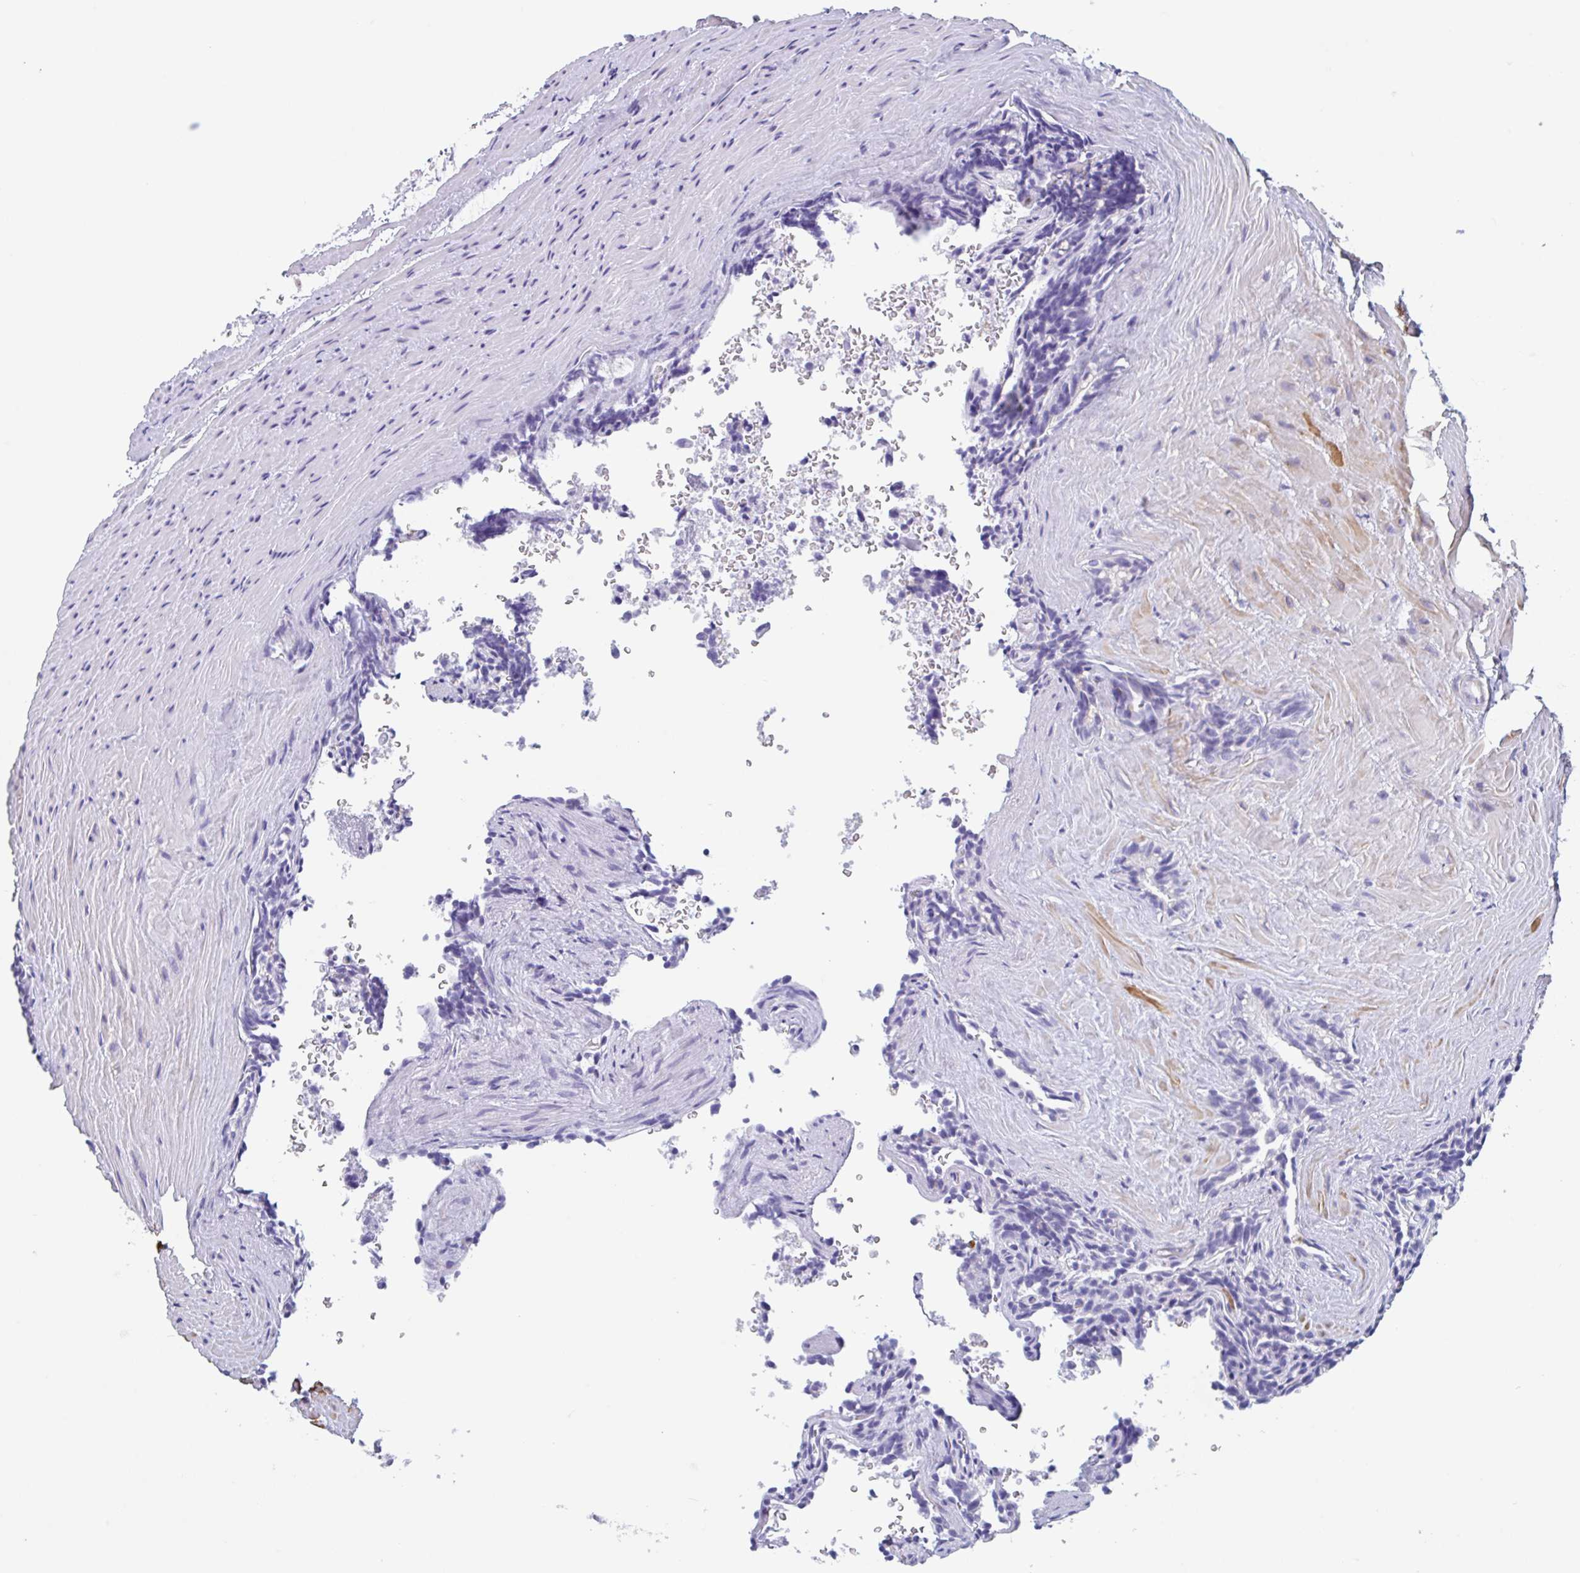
{"staining": {"intensity": "negative", "quantity": "none", "location": "none"}, "tissue": "seminal vesicle", "cell_type": "Glandular cells", "image_type": "normal", "snomed": [{"axis": "morphology", "description": "Normal tissue, NOS"}, {"axis": "topography", "description": "Seminal veicle"}], "caption": "Glandular cells are negative for brown protein staining in benign seminal vesicle. The staining was performed using DAB (3,3'-diaminobenzidine) to visualize the protein expression in brown, while the nuclei were stained in blue with hematoxylin (Magnification: 20x).", "gene": "TAS2R41", "patient": {"sex": "male", "age": 47}}